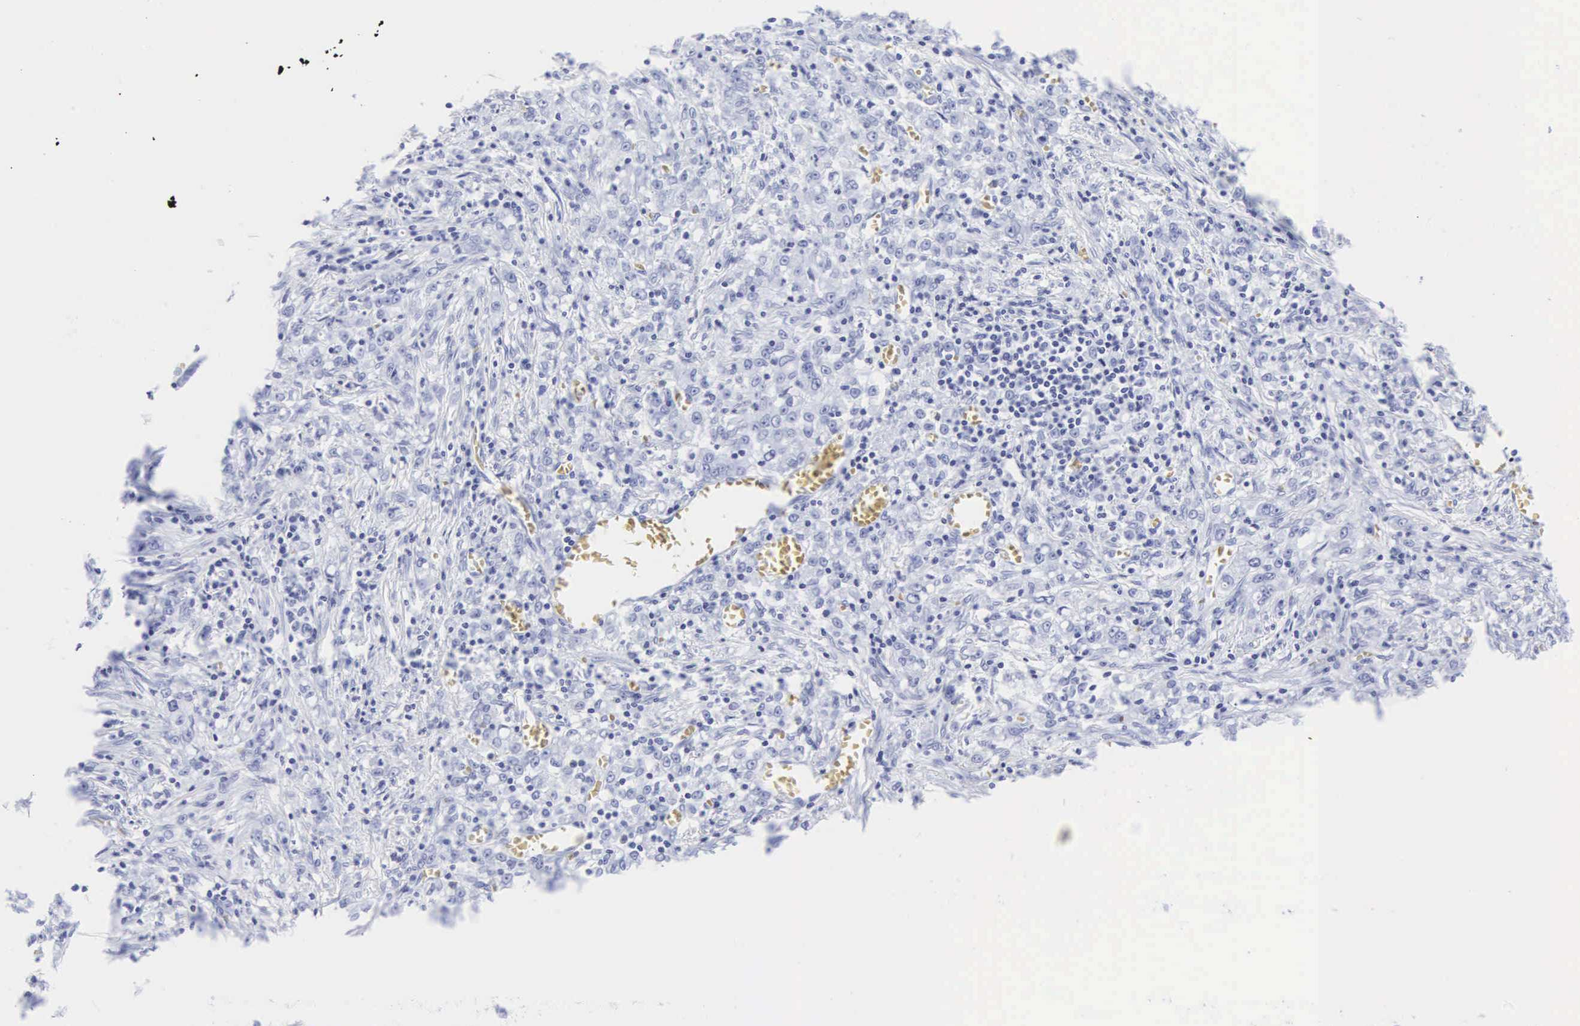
{"staining": {"intensity": "negative", "quantity": "none", "location": "none"}, "tissue": "stomach cancer", "cell_type": "Tumor cells", "image_type": "cancer", "snomed": [{"axis": "morphology", "description": "Adenocarcinoma, NOS"}, {"axis": "topography", "description": "Stomach"}], "caption": "DAB immunohistochemical staining of stomach adenocarcinoma displays no significant expression in tumor cells.", "gene": "CGB3", "patient": {"sex": "male", "age": 72}}